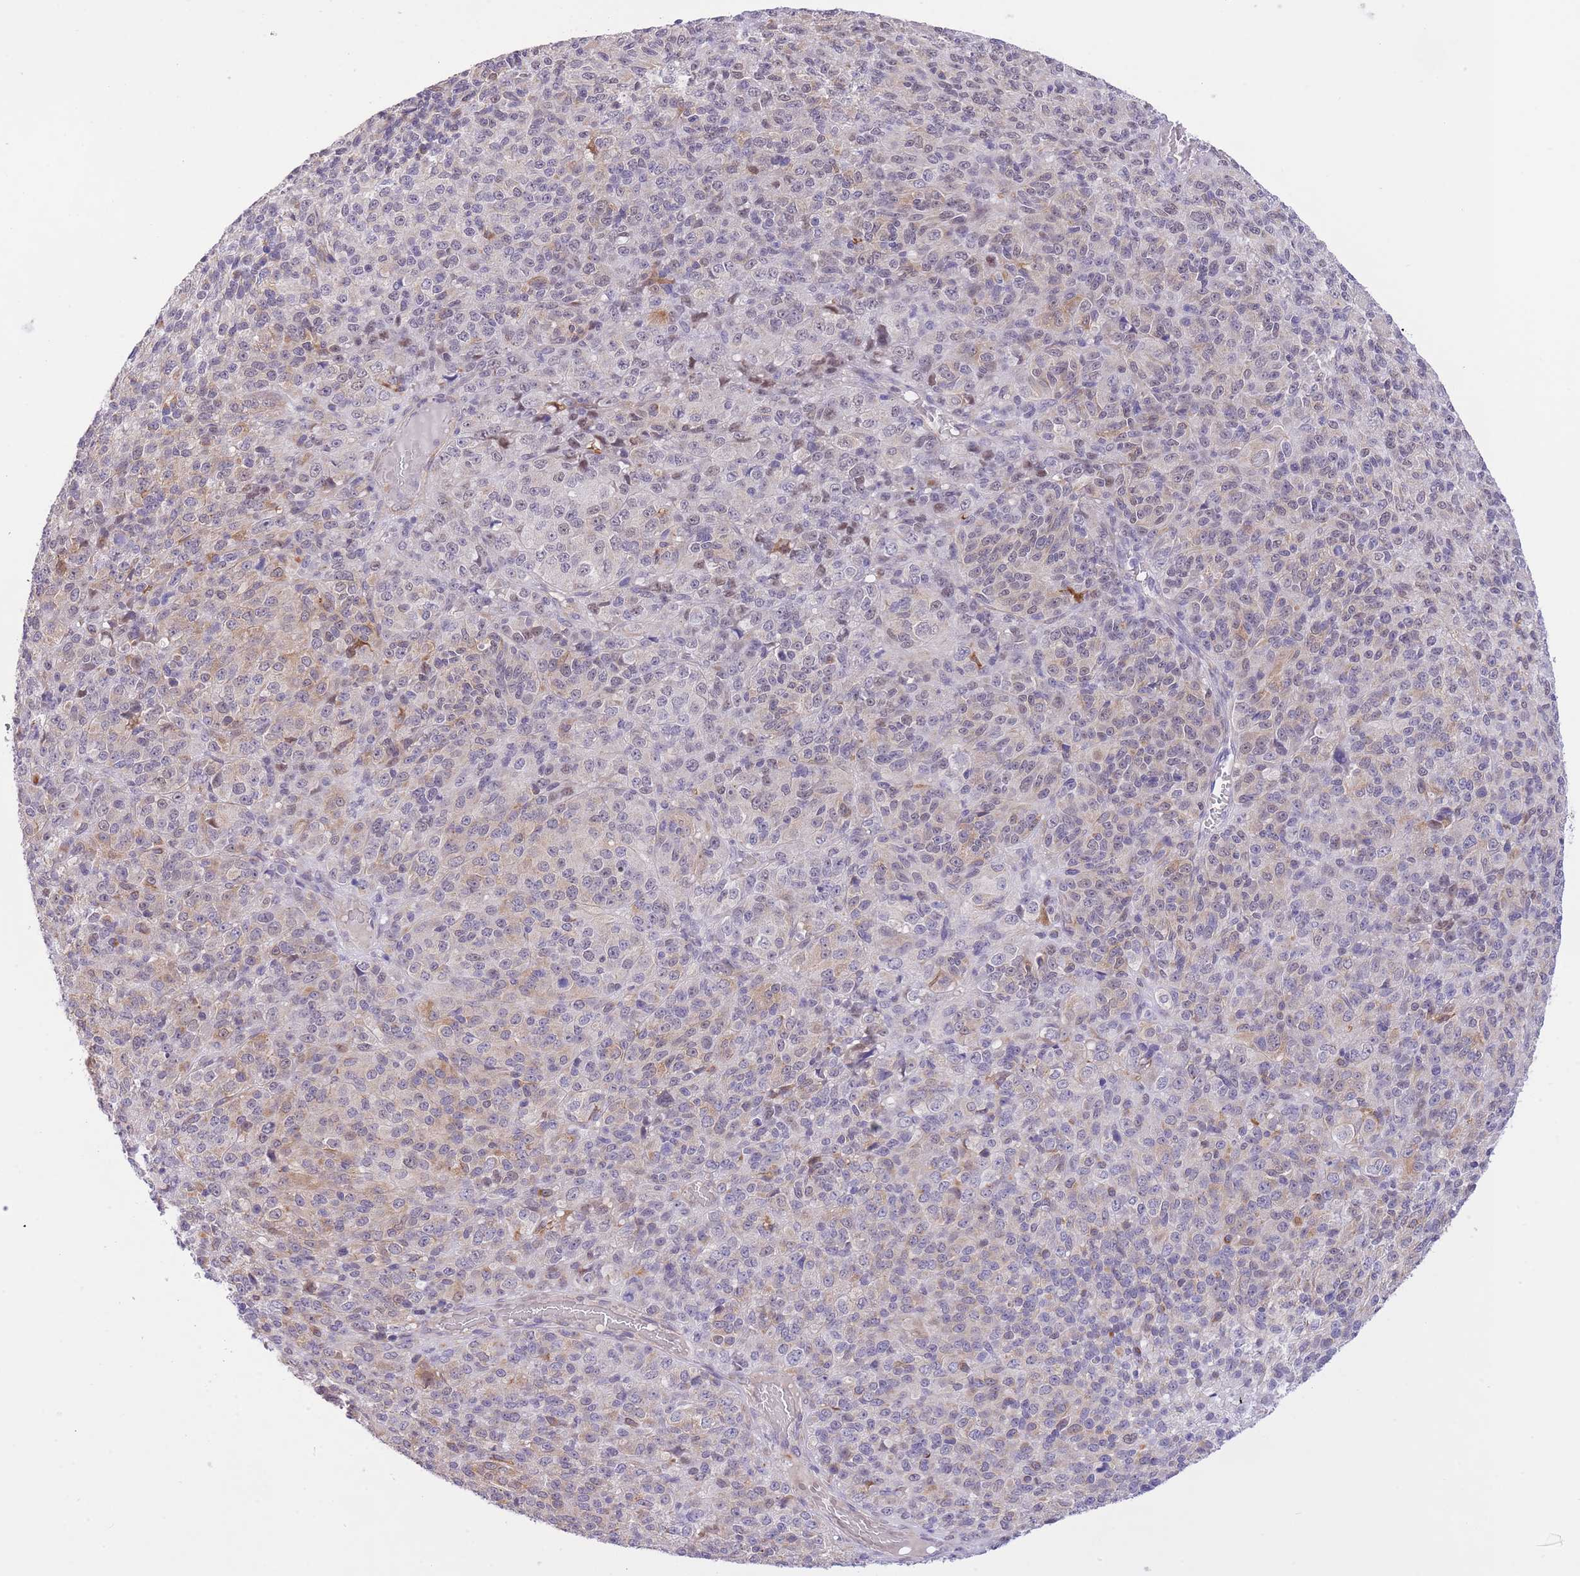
{"staining": {"intensity": "weak", "quantity": "25%-75%", "location": "cytoplasmic/membranous,nuclear"}, "tissue": "melanoma", "cell_type": "Tumor cells", "image_type": "cancer", "snomed": [{"axis": "morphology", "description": "Malignant melanoma, Metastatic site"}, {"axis": "topography", "description": "Brain"}], "caption": "Immunohistochemistry (IHC) histopathology image of malignant melanoma (metastatic site) stained for a protein (brown), which displays low levels of weak cytoplasmic/membranous and nuclear positivity in about 25%-75% of tumor cells.", "gene": "MEIOSIN", "patient": {"sex": "female", "age": 56}}